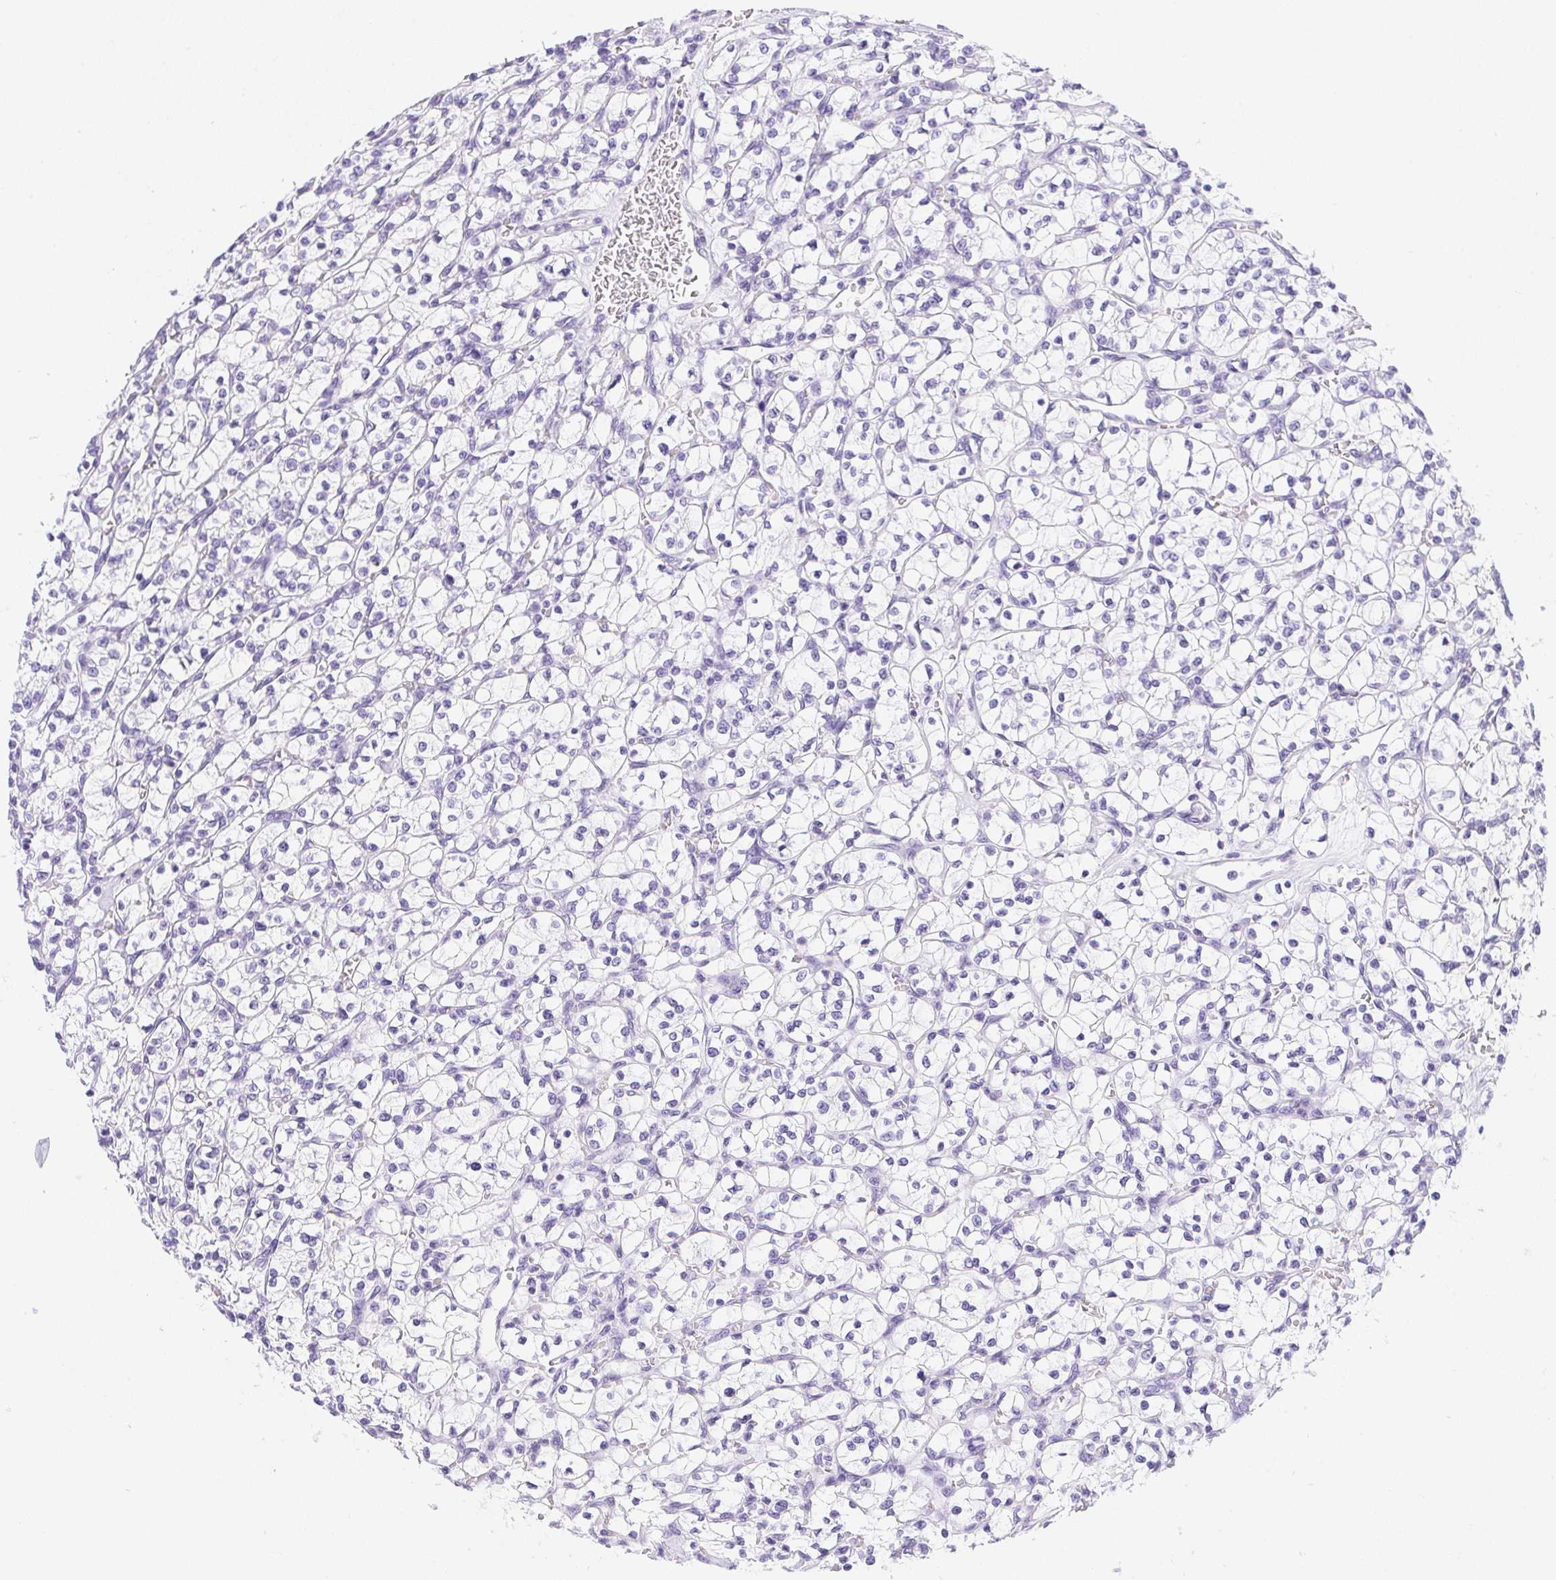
{"staining": {"intensity": "negative", "quantity": "none", "location": "none"}, "tissue": "renal cancer", "cell_type": "Tumor cells", "image_type": "cancer", "snomed": [{"axis": "morphology", "description": "Adenocarcinoma, NOS"}, {"axis": "topography", "description": "Kidney"}], "caption": "This is an immunohistochemistry (IHC) image of human renal cancer (adenocarcinoma). There is no staining in tumor cells.", "gene": "HELLS", "patient": {"sex": "female", "age": 64}}